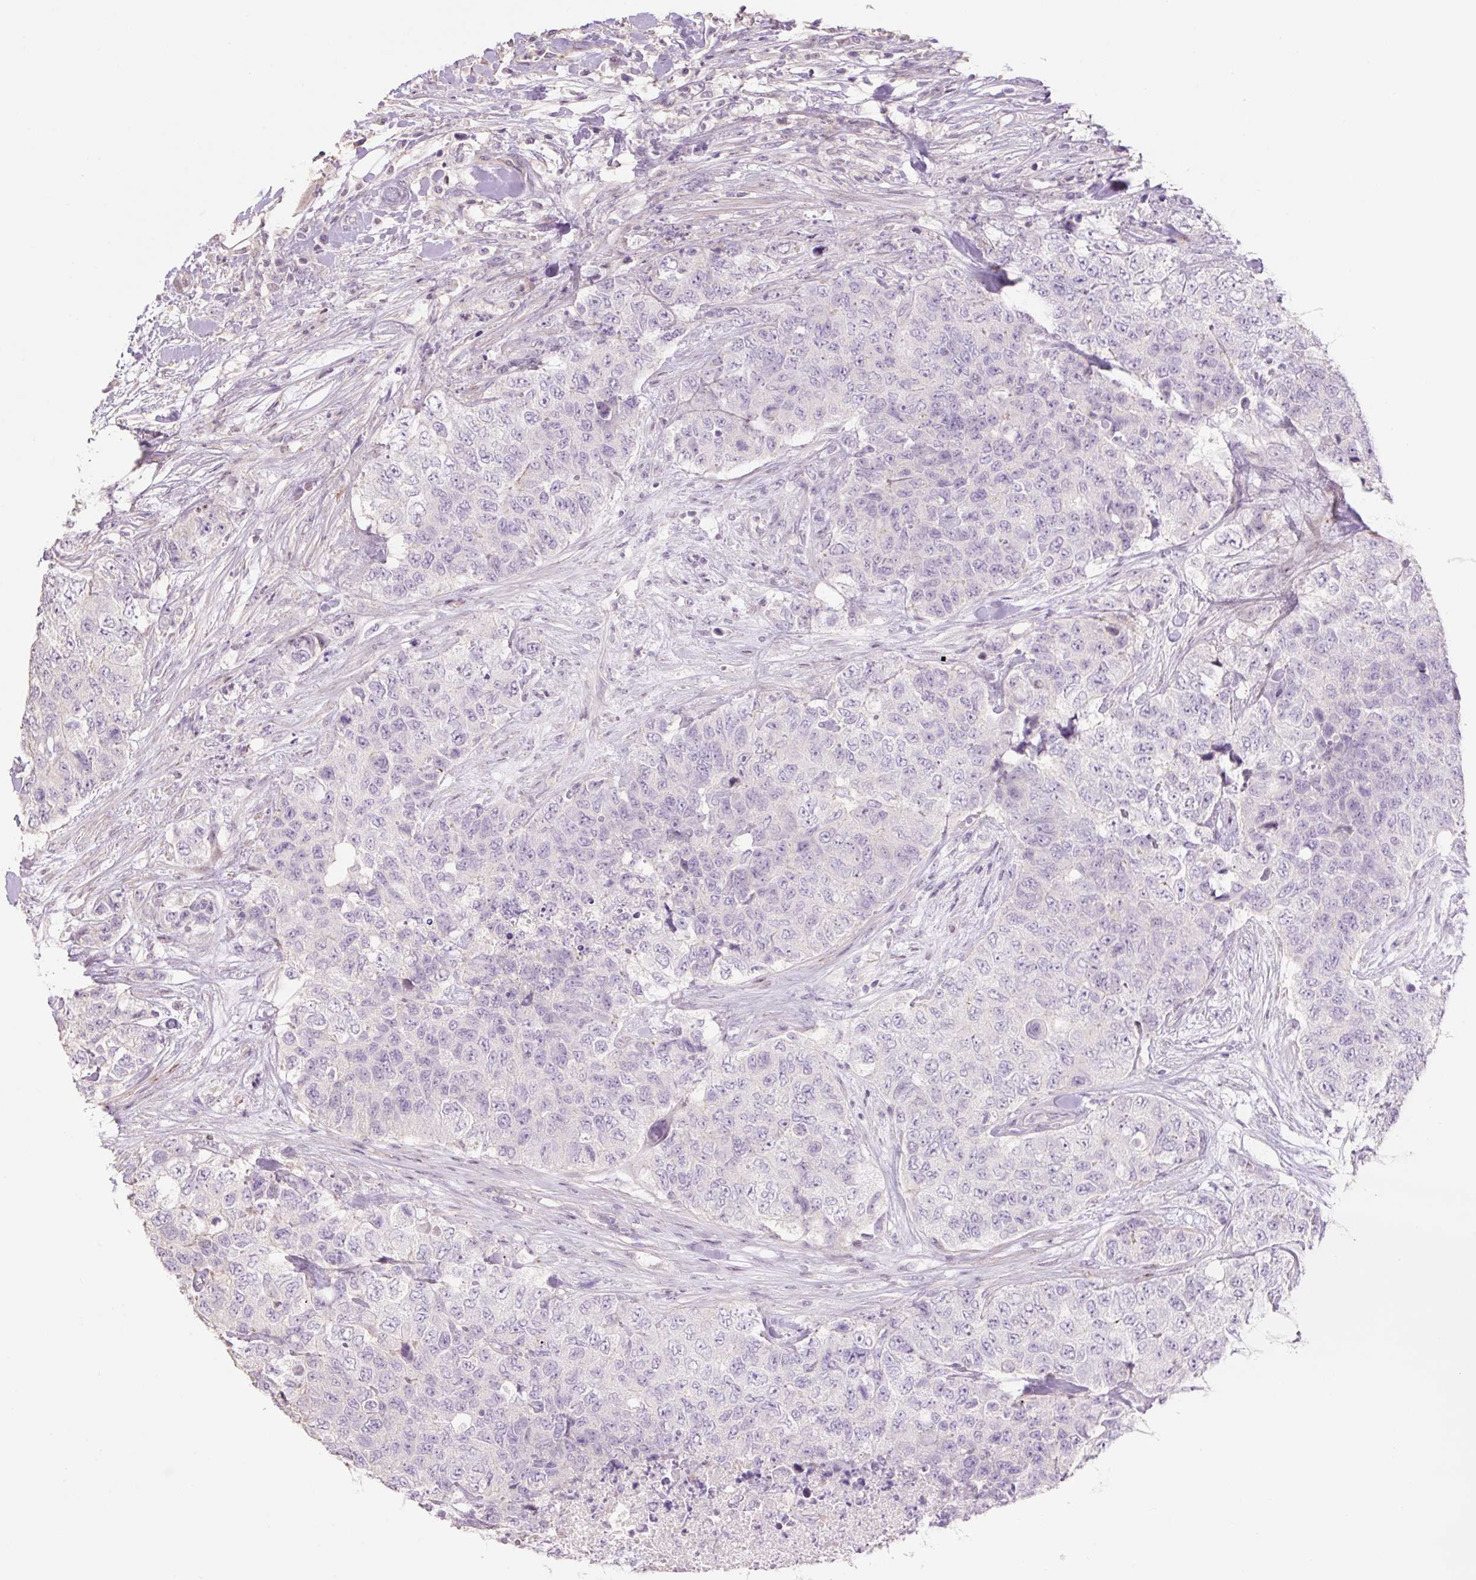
{"staining": {"intensity": "negative", "quantity": "none", "location": "none"}, "tissue": "urothelial cancer", "cell_type": "Tumor cells", "image_type": "cancer", "snomed": [{"axis": "morphology", "description": "Urothelial carcinoma, High grade"}, {"axis": "topography", "description": "Urinary bladder"}], "caption": "Immunohistochemical staining of human urothelial cancer reveals no significant expression in tumor cells.", "gene": "ZNF552", "patient": {"sex": "female", "age": 78}}